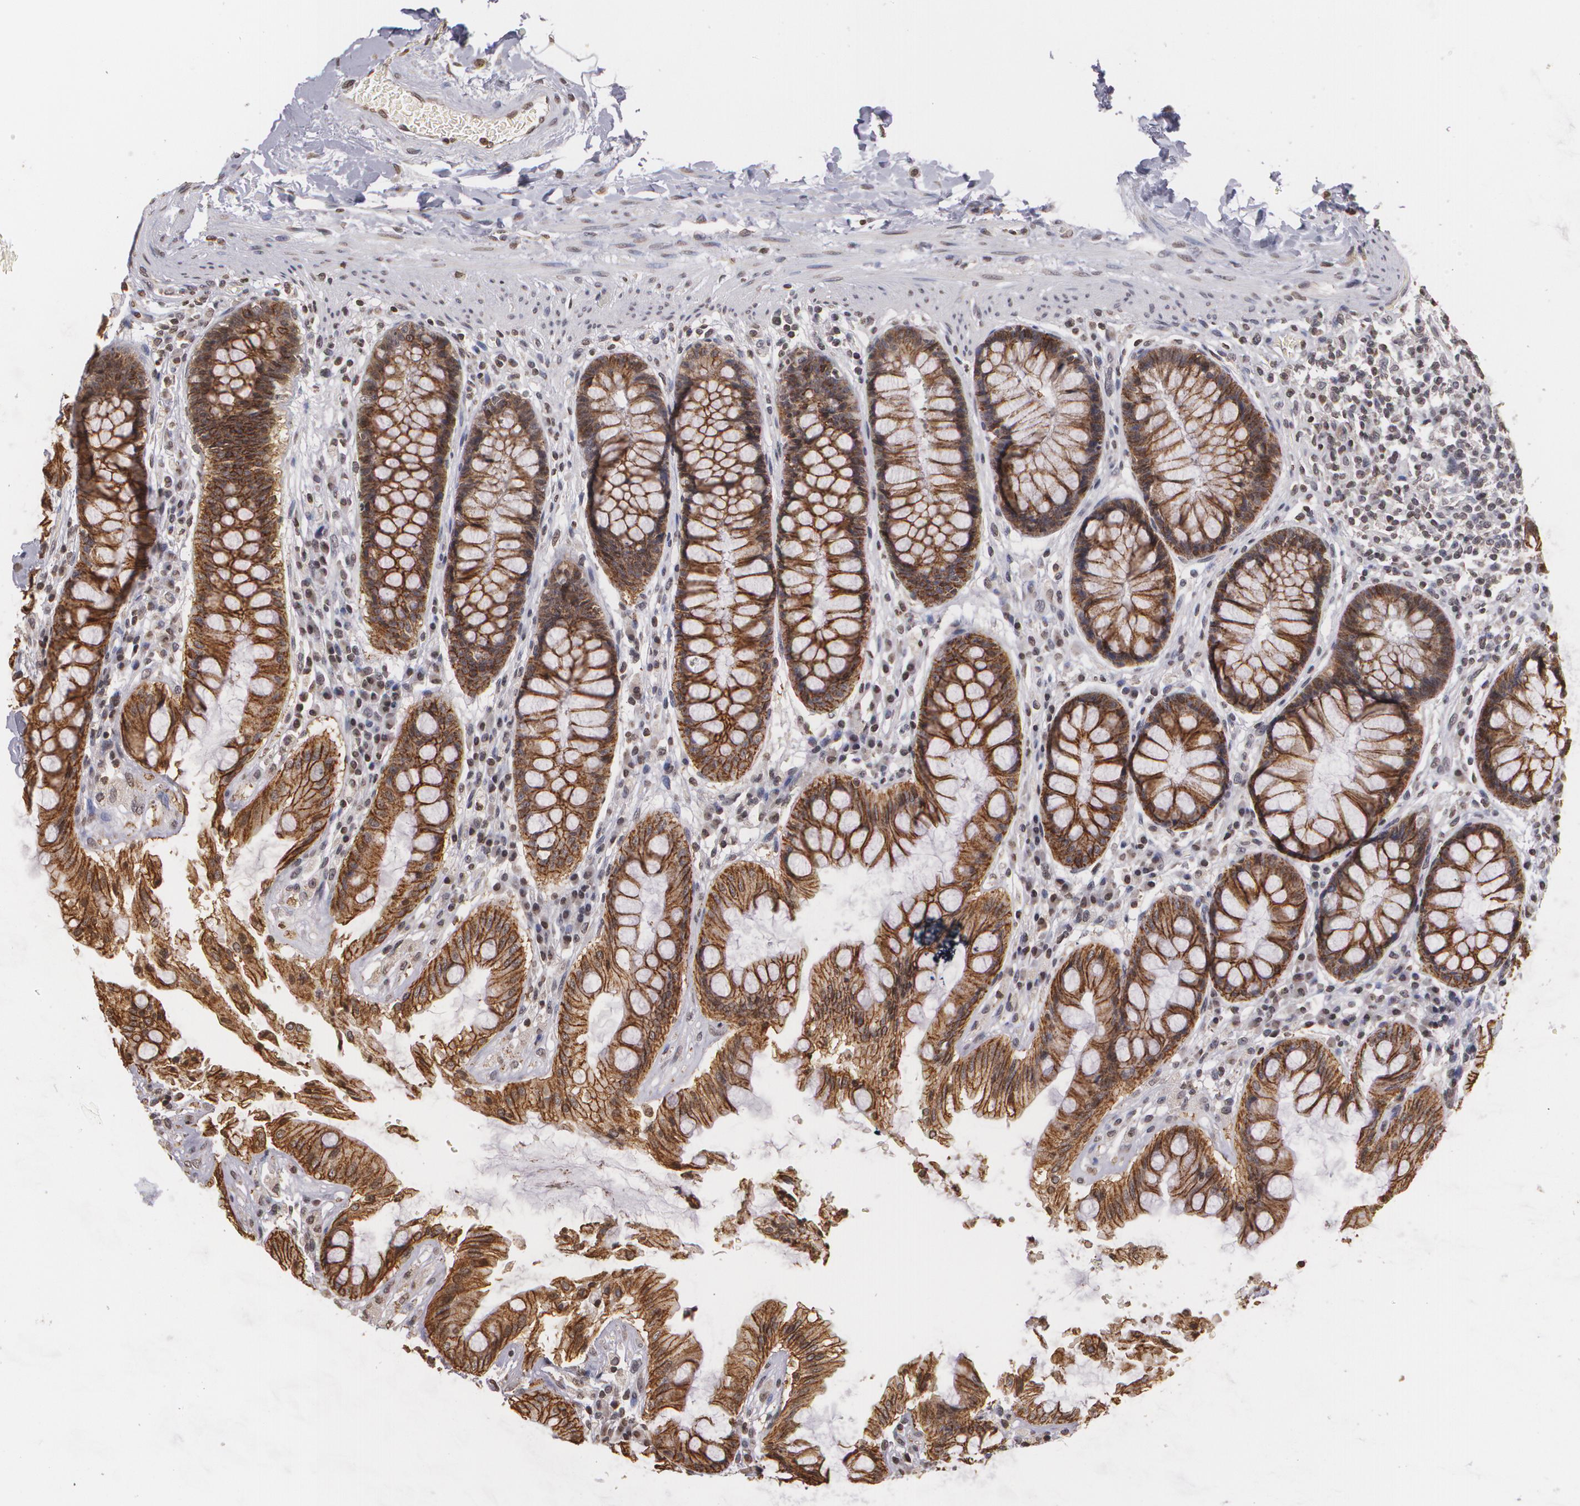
{"staining": {"intensity": "moderate", "quantity": ">75%", "location": "cytoplasmic/membranous"}, "tissue": "rectum", "cell_type": "Glandular cells", "image_type": "normal", "snomed": [{"axis": "morphology", "description": "Normal tissue, NOS"}, {"axis": "topography", "description": "Rectum"}], "caption": "IHC (DAB (3,3'-diaminobenzidine)) staining of normal rectum displays moderate cytoplasmic/membranous protein expression in approximately >75% of glandular cells. (DAB (3,3'-diaminobenzidine) IHC, brown staining for protein, blue staining for nuclei).", "gene": "THRB", "patient": {"sex": "female", "age": 46}}